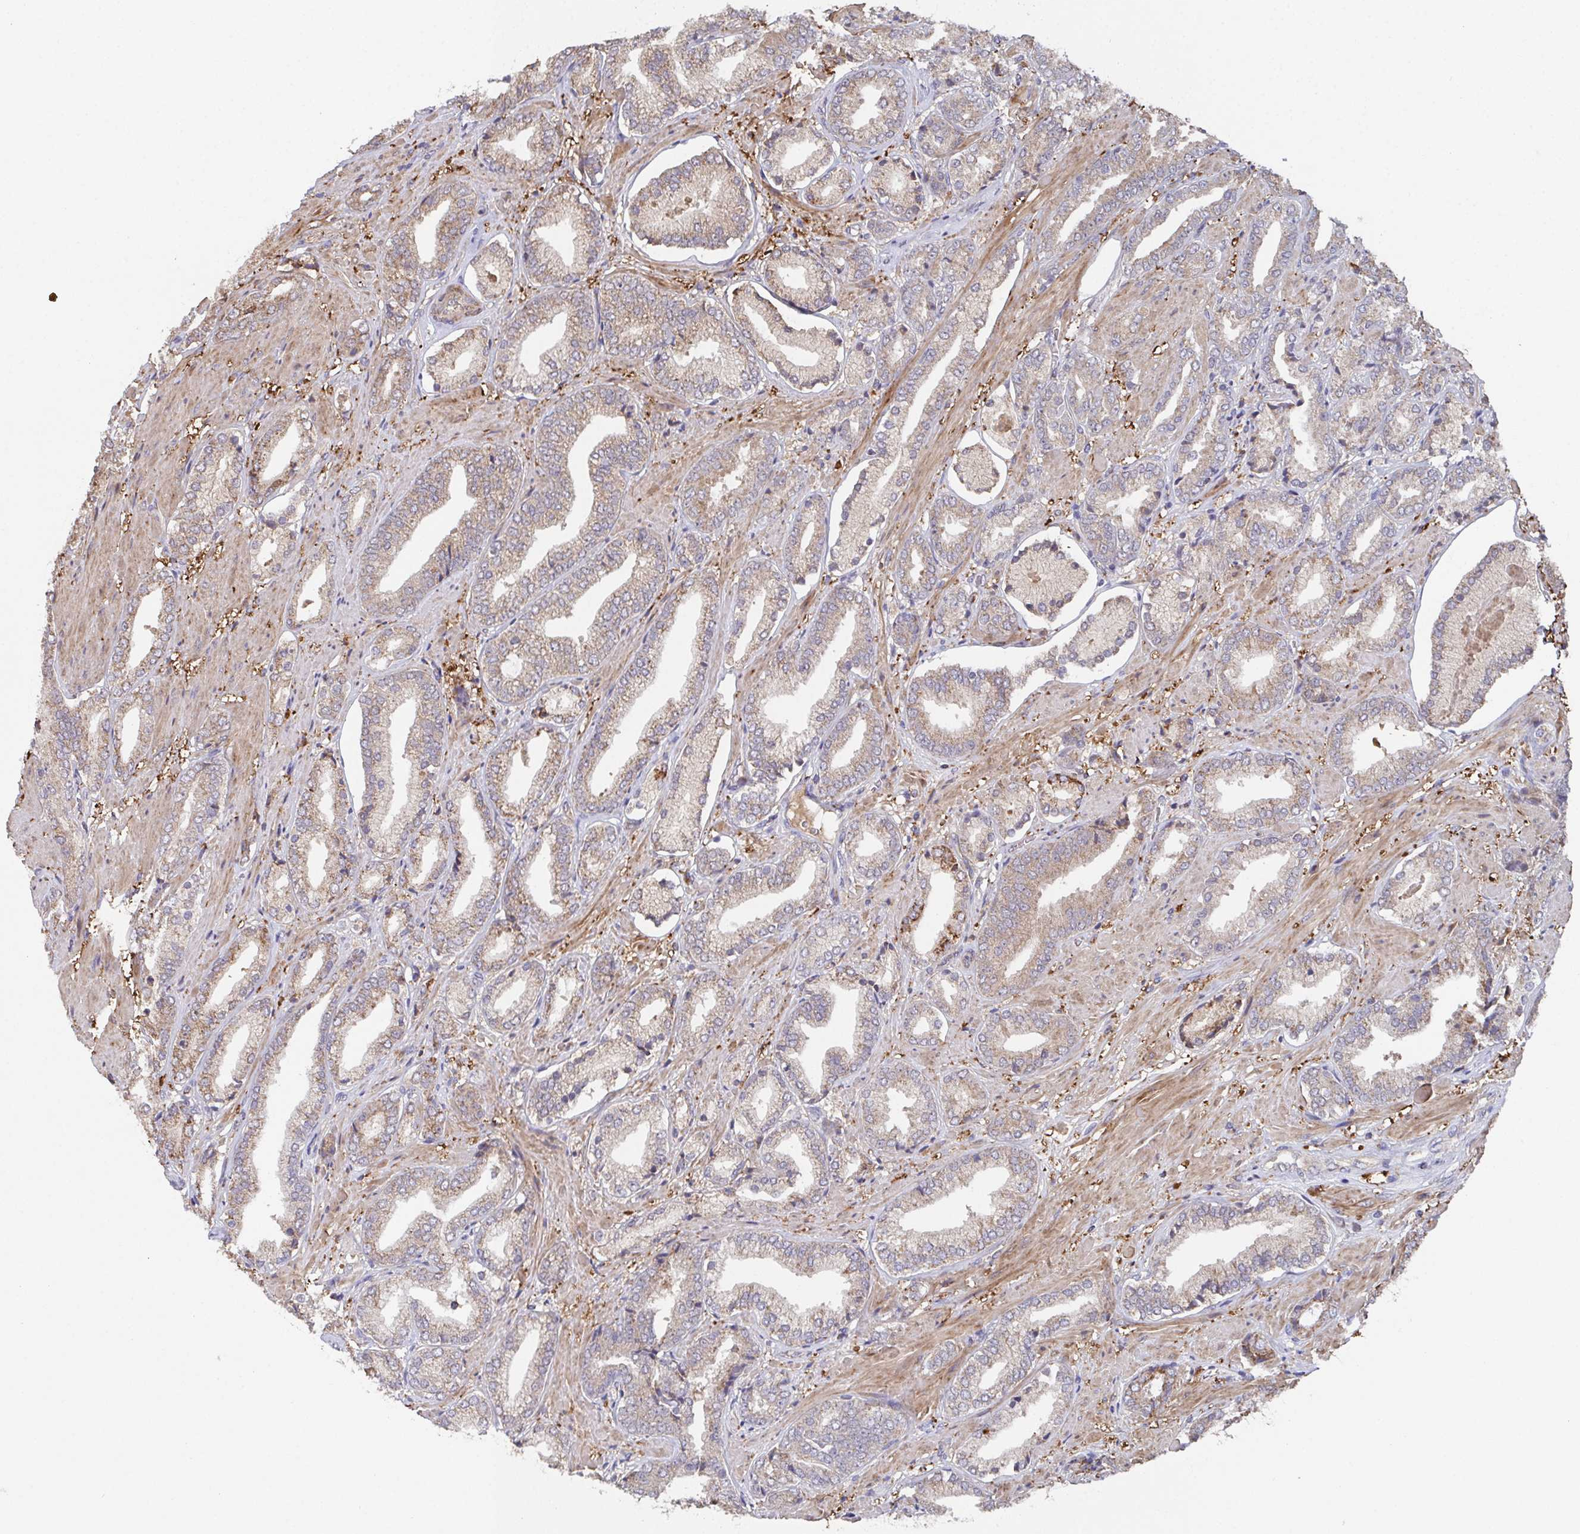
{"staining": {"intensity": "moderate", "quantity": "25%-75%", "location": "cytoplasmic/membranous"}, "tissue": "prostate cancer", "cell_type": "Tumor cells", "image_type": "cancer", "snomed": [{"axis": "morphology", "description": "Adenocarcinoma, High grade"}, {"axis": "topography", "description": "Prostate"}], "caption": "Protein staining of adenocarcinoma (high-grade) (prostate) tissue reveals moderate cytoplasmic/membranous staining in about 25%-75% of tumor cells.", "gene": "MT-ND3", "patient": {"sex": "male", "age": 56}}